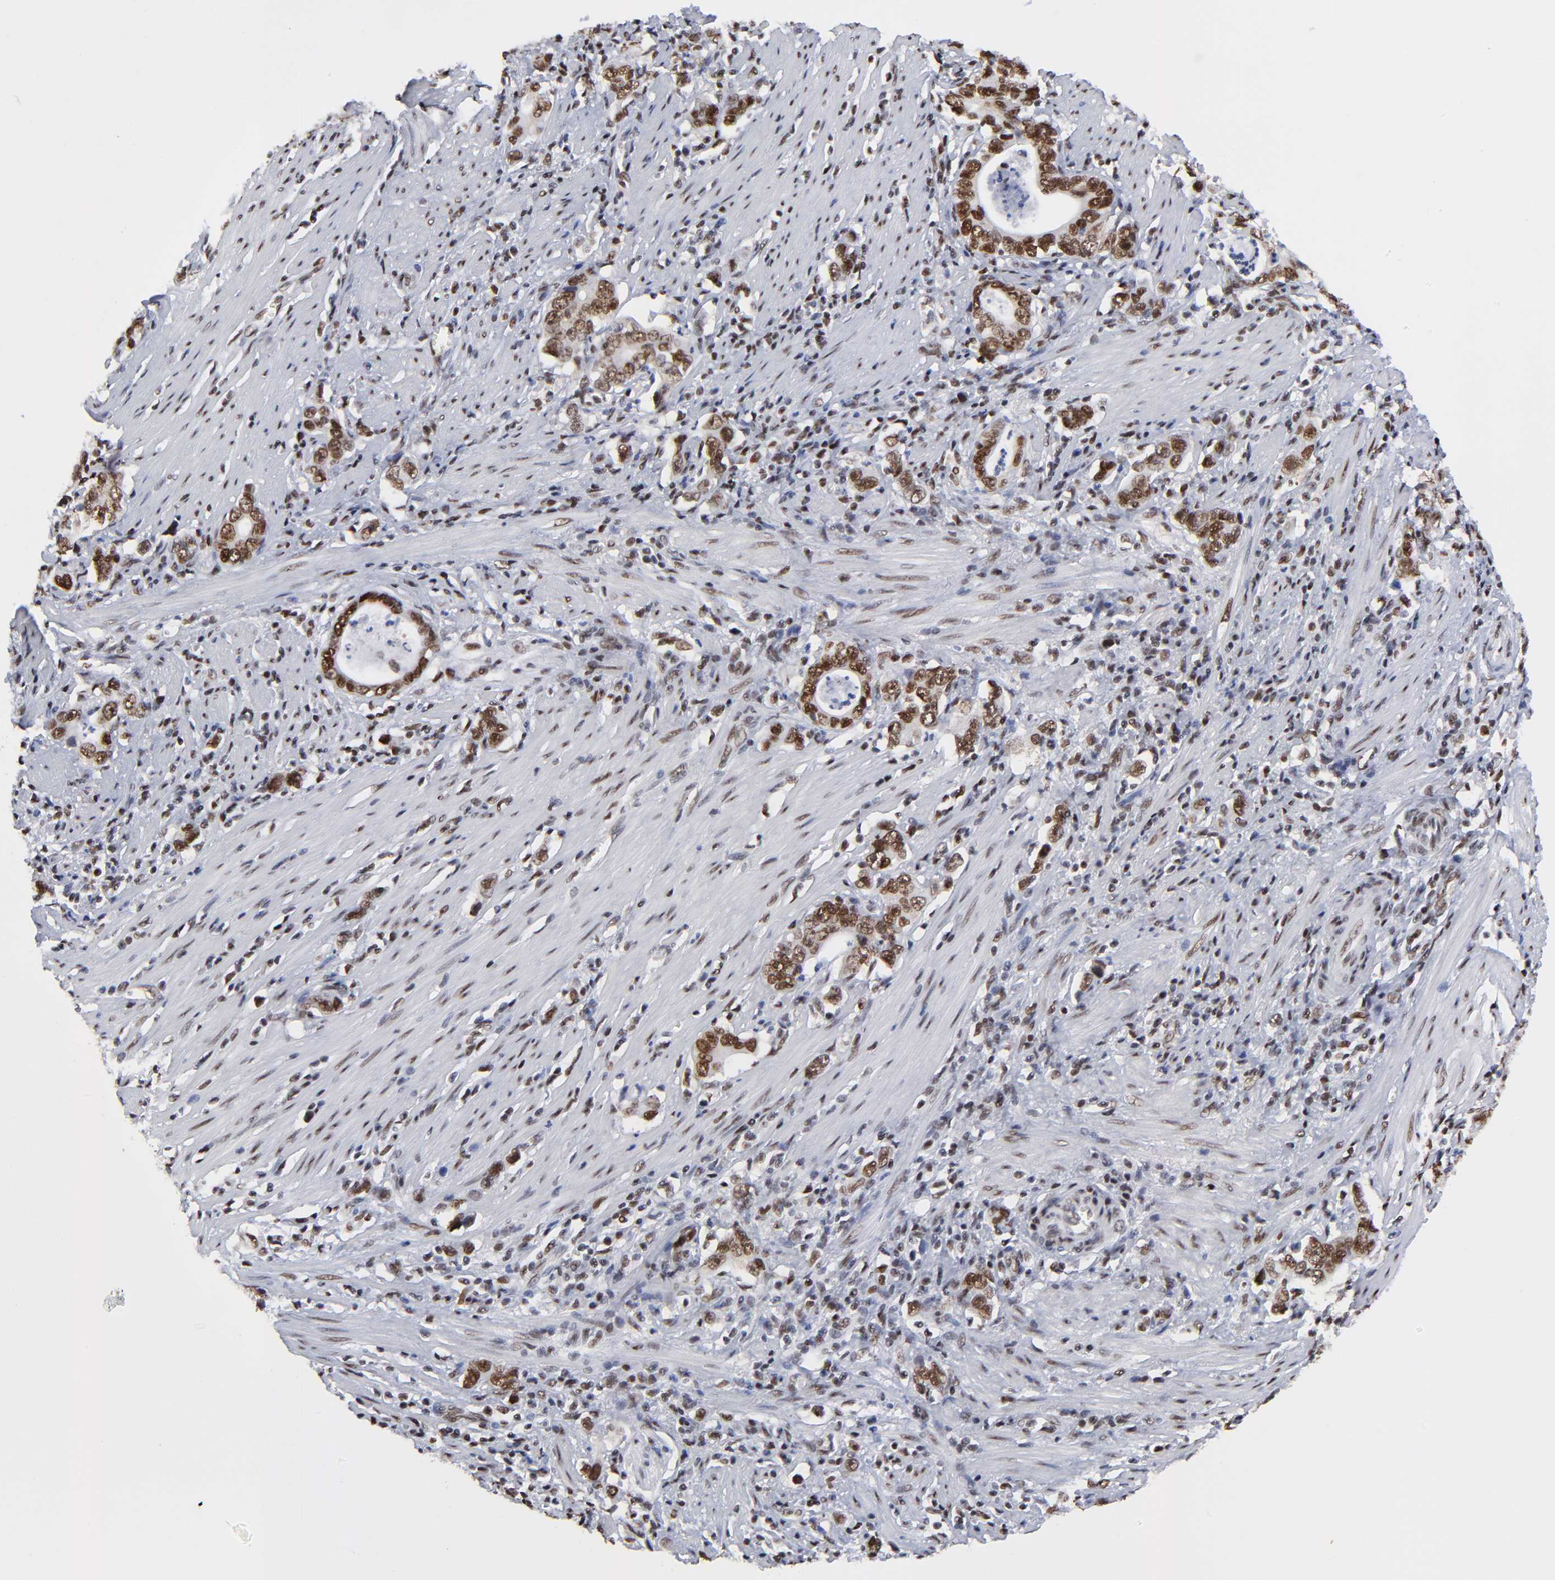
{"staining": {"intensity": "strong", "quantity": ">75%", "location": "nuclear"}, "tissue": "stomach cancer", "cell_type": "Tumor cells", "image_type": "cancer", "snomed": [{"axis": "morphology", "description": "Adenocarcinoma, NOS"}, {"axis": "topography", "description": "Stomach, lower"}], "caption": "The image demonstrates staining of adenocarcinoma (stomach), revealing strong nuclear protein staining (brown color) within tumor cells. (Brightfield microscopy of DAB IHC at high magnification).", "gene": "ZMYM3", "patient": {"sex": "female", "age": 72}}